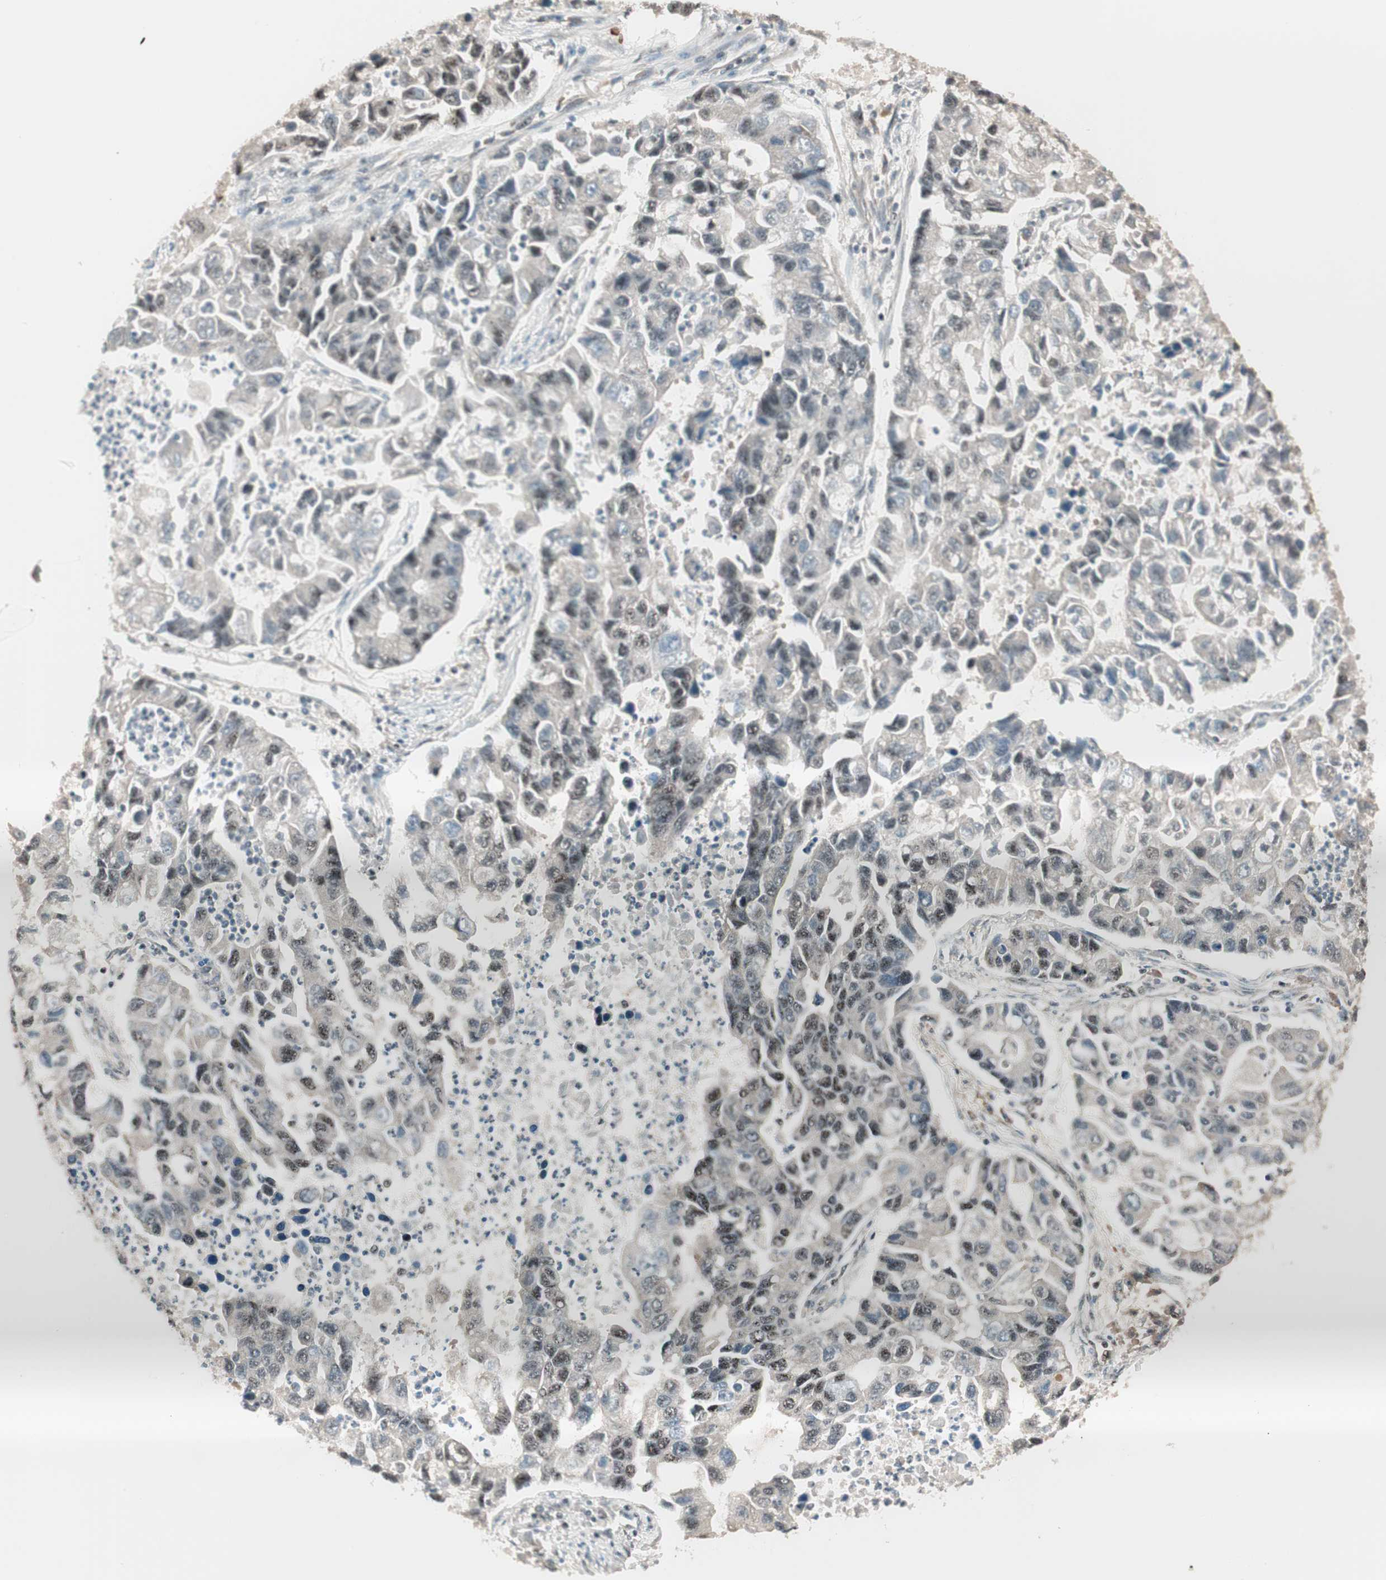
{"staining": {"intensity": "moderate", "quantity": "<25%", "location": "nuclear"}, "tissue": "lung cancer", "cell_type": "Tumor cells", "image_type": "cancer", "snomed": [{"axis": "morphology", "description": "Adenocarcinoma, NOS"}, {"axis": "topography", "description": "Lung"}], "caption": "Immunohistochemical staining of lung adenocarcinoma demonstrates moderate nuclear protein positivity in approximately <25% of tumor cells.", "gene": "NR5A2", "patient": {"sex": "female", "age": 51}}